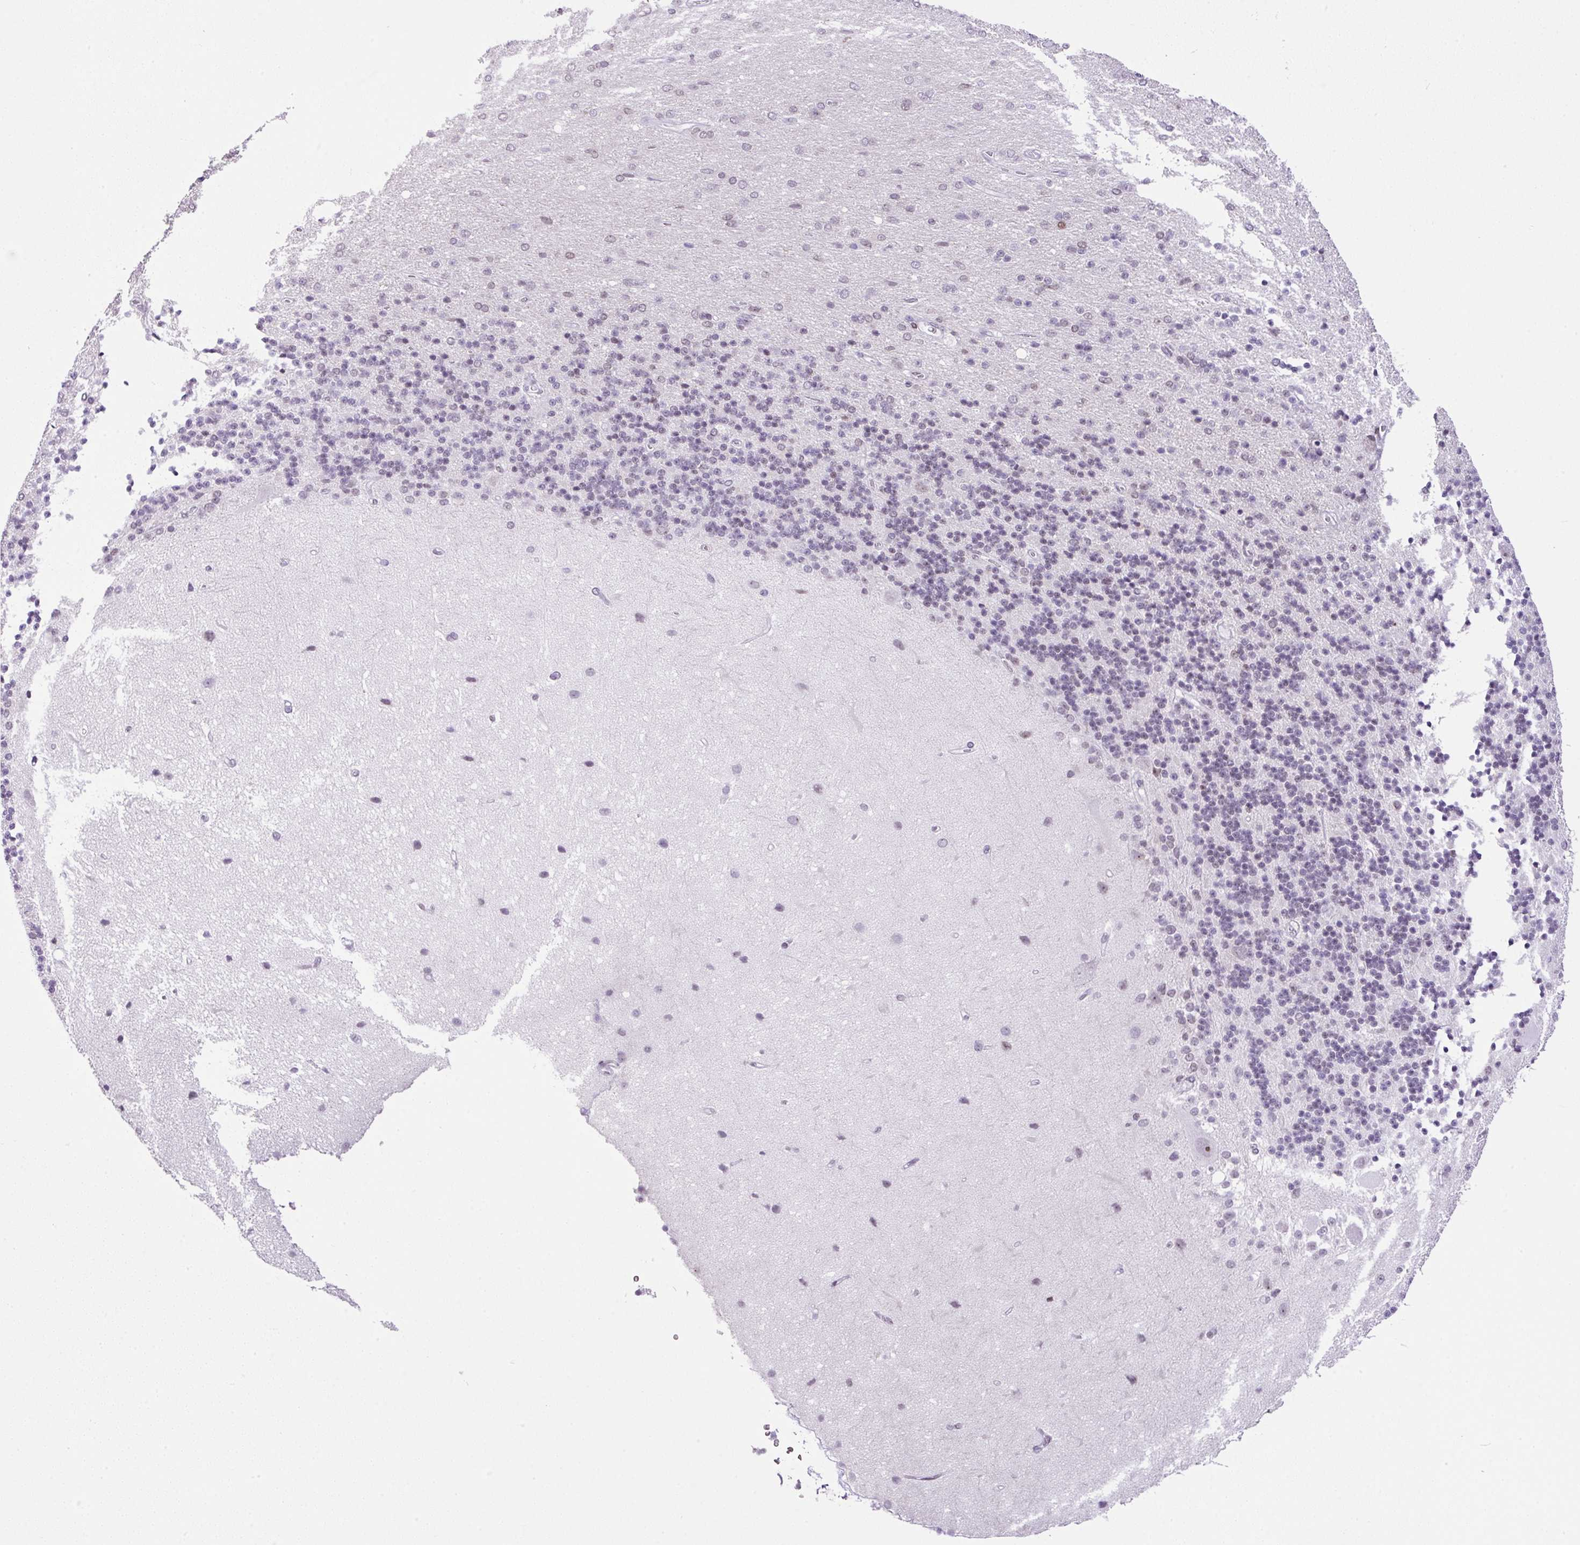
{"staining": {"intensity": "negative", "quantity": "none", "location": "none"}, "tissue": "cerebellum", "cell_type": "Cells in granular layer", "image_type": "normal", "snomed": [{"axis": "morphology", "description": "Normal tissue, NOS"}, {"axis": "topography", "description": "Cerebellum"}], "caption": "IHC micrograph of normal cerebellum: cerebellum stained with DAB demonstrates no significant protein positivity in cells in granular layer.", "gene": "CCDC137", "patient": {"sex": "female", "age": 29}}